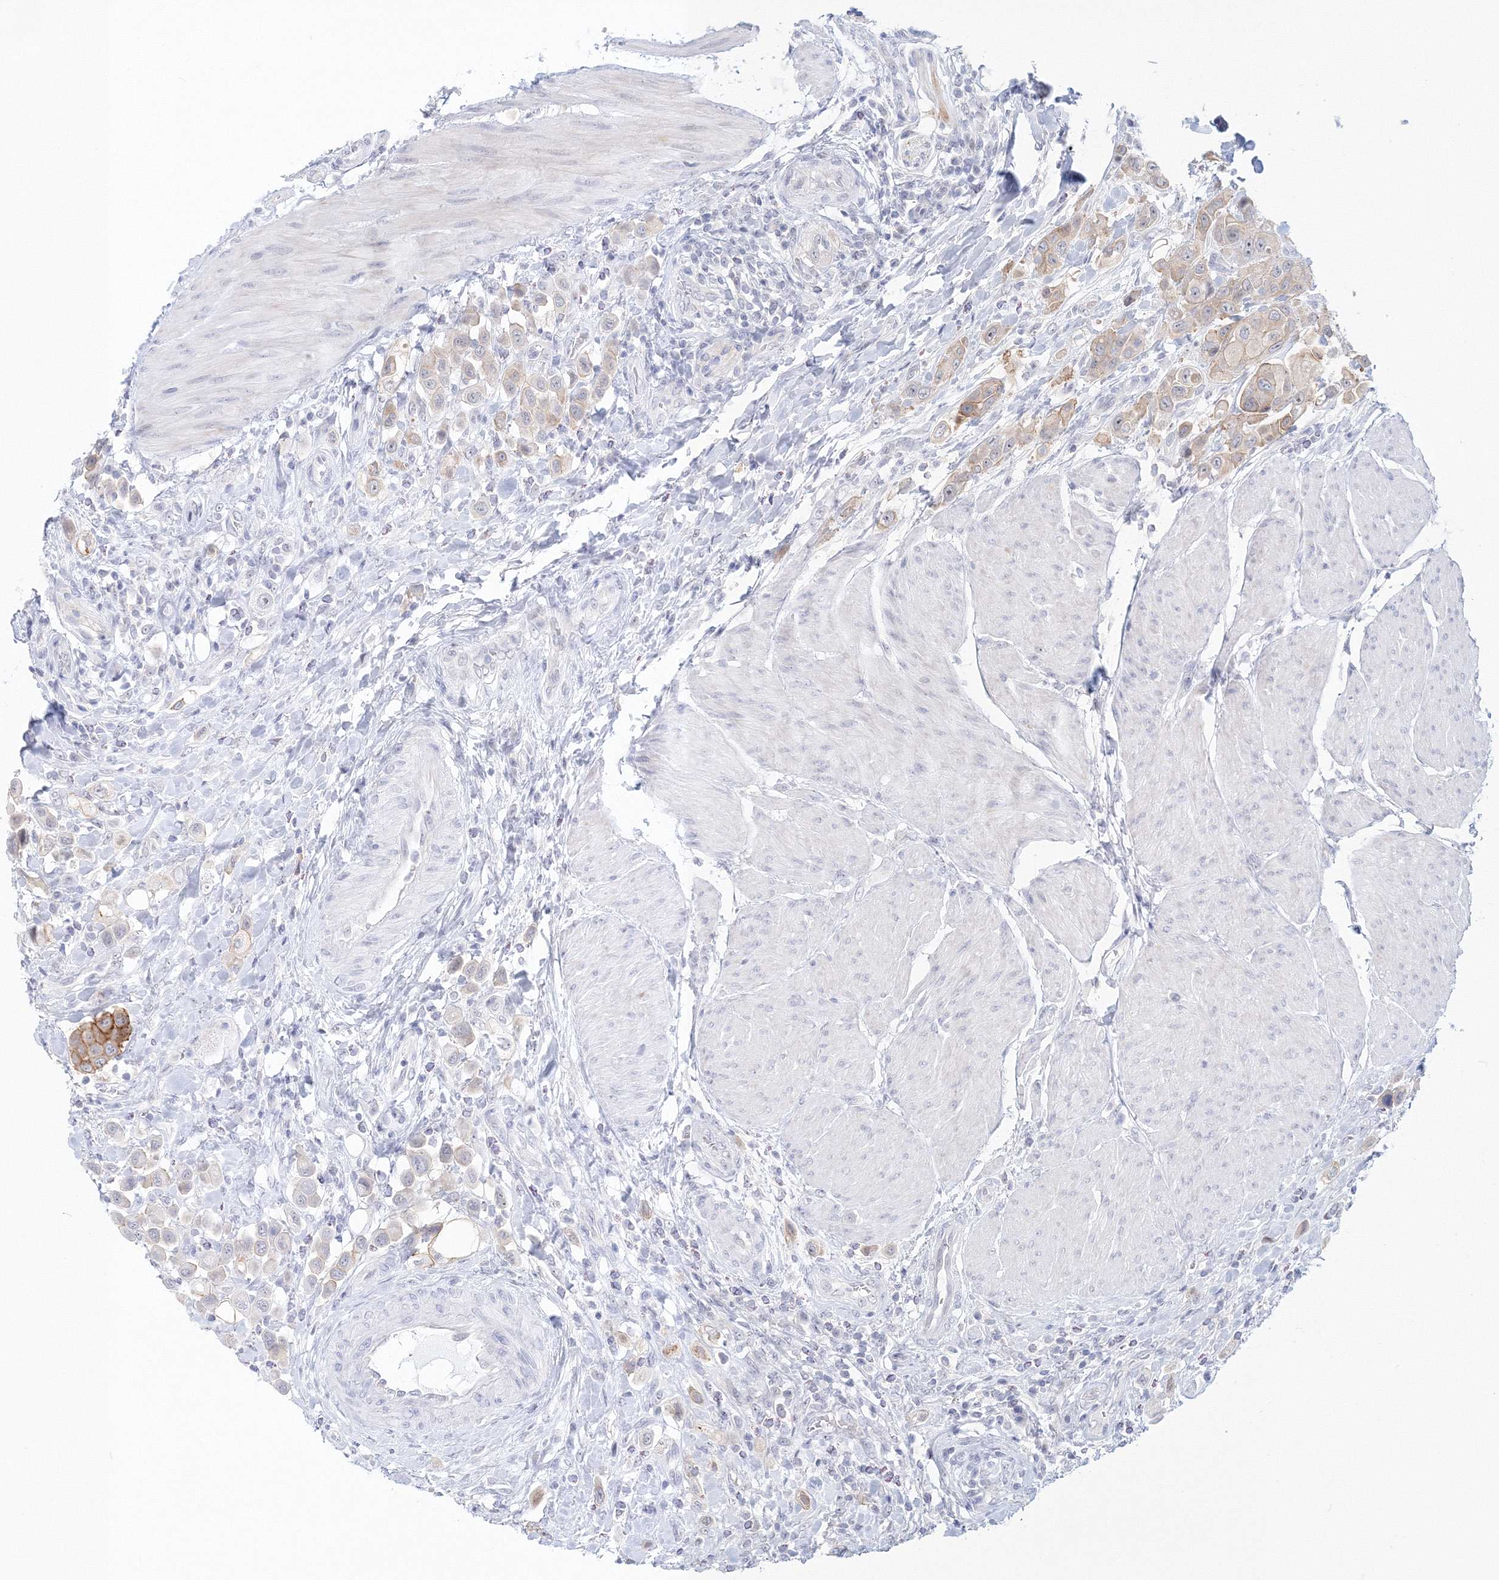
{"staining": {"intensity": "moderate", "quantity": "<25%", "location": "cytoplasmic/membranous"}, "tissue": "urothelial cancer", "cell_type": "Tumor cells", "image_type": "cancer", "snomed": [{"axis": "morphology", "description": "Urothelial carcinoma, High grade"}, {"axis": "topography", "description": "Urinary bladder"}], "caption": "A photomicrograph of human urothelial cancer stained for a protein shows moderate cytoplasmic/membranous brown staining in tumor cells. (Brightfield microscopy of DAB IHC at high magnification).", "gene": "VSIG1", "patient": {"sex": "male", "age": 50}}